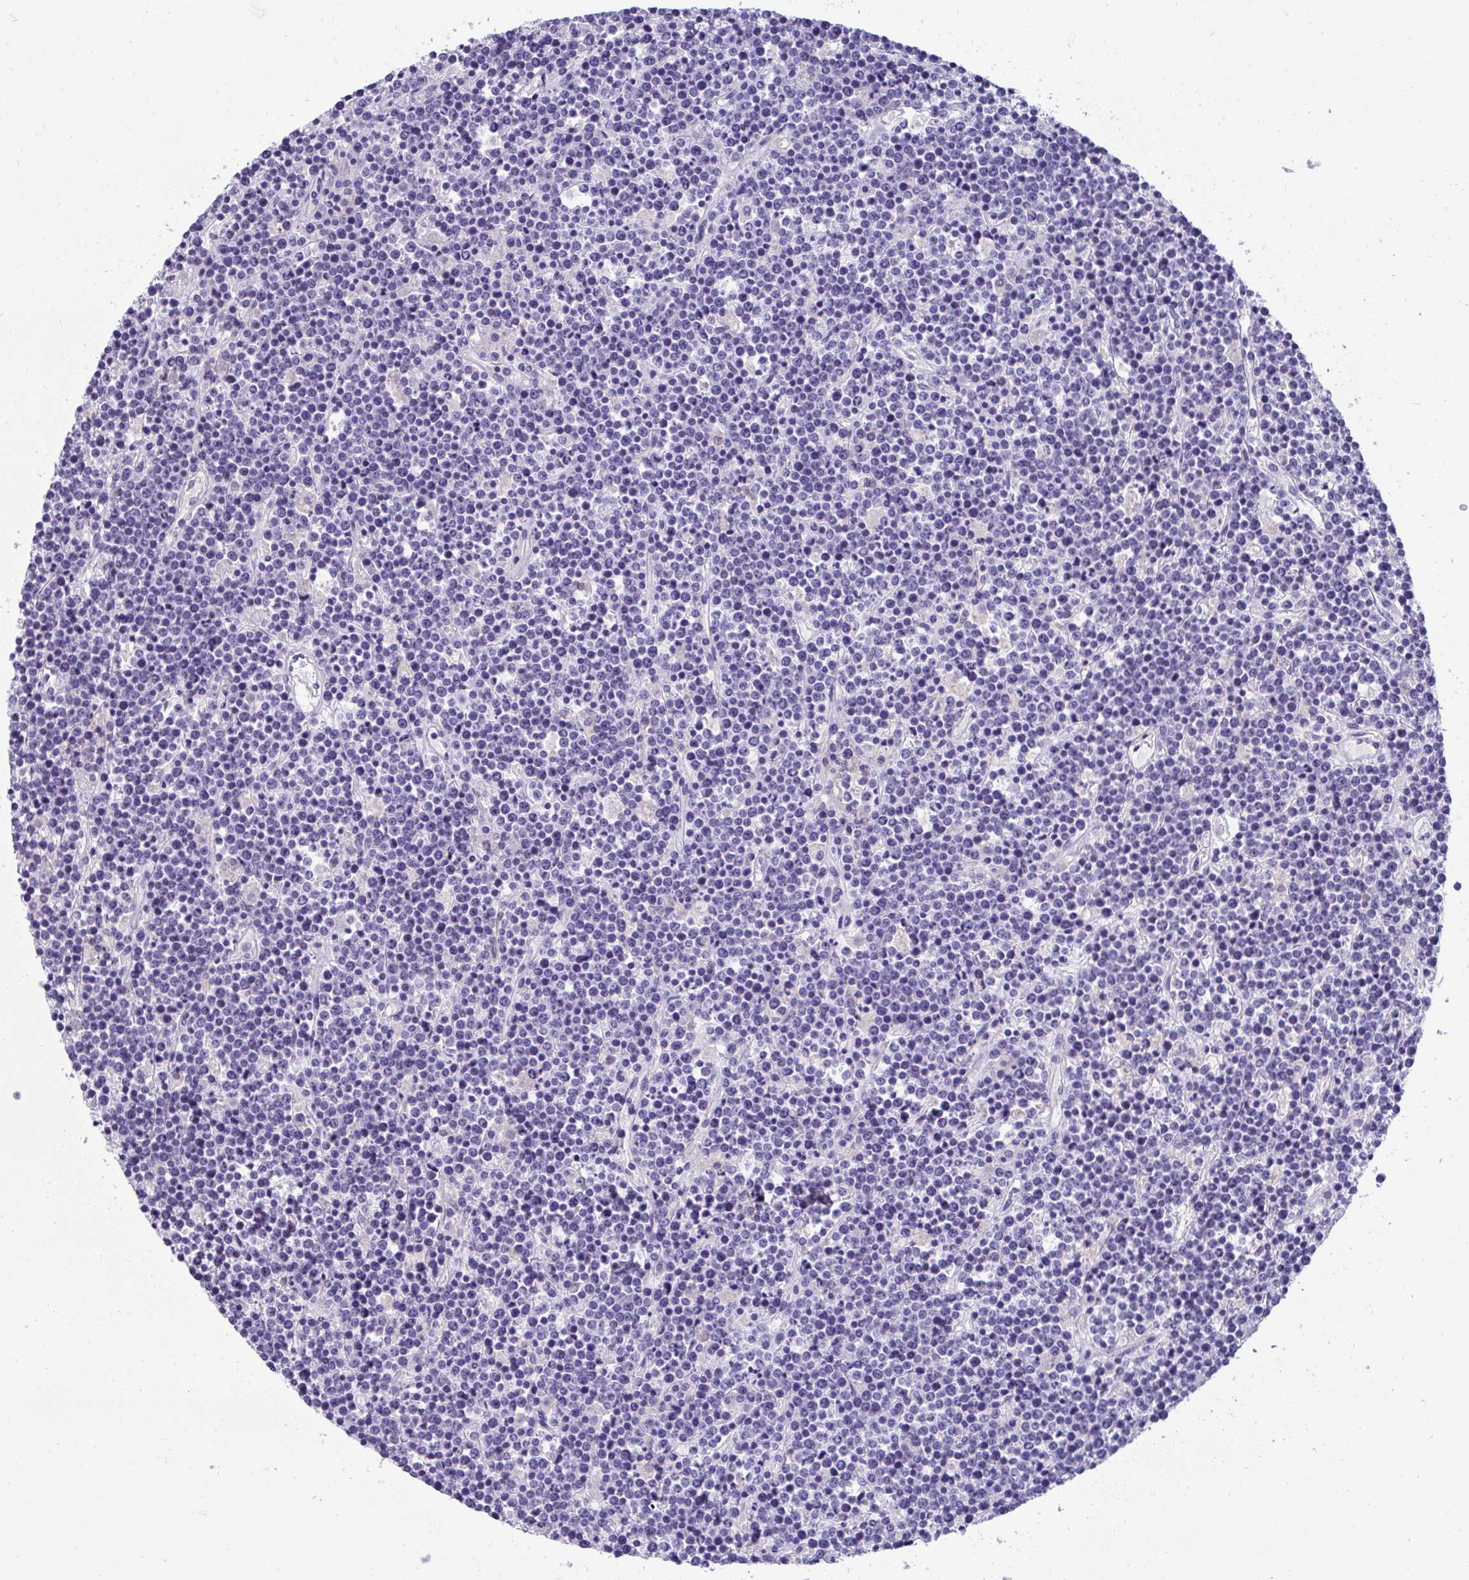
{"staining": {"intensity": "negative", "quantity": "none", "location": "none"}, "tissue": "lymphoma", "cell_type": "Tumor cells", "image_type": "cancer", "snomed": [{"axis": "morphology", "description": "Malignant lymphoma, non-Hodgkin's type, High grade"}, {"axis": "topography", "description": "Ovary"}], "caption": "Human lymphoma stained for a protein using immunohistochemistry shows no positivity in tumor cells.", "gene": "COA5", "patient": {"sex": "female", "age": 56}}